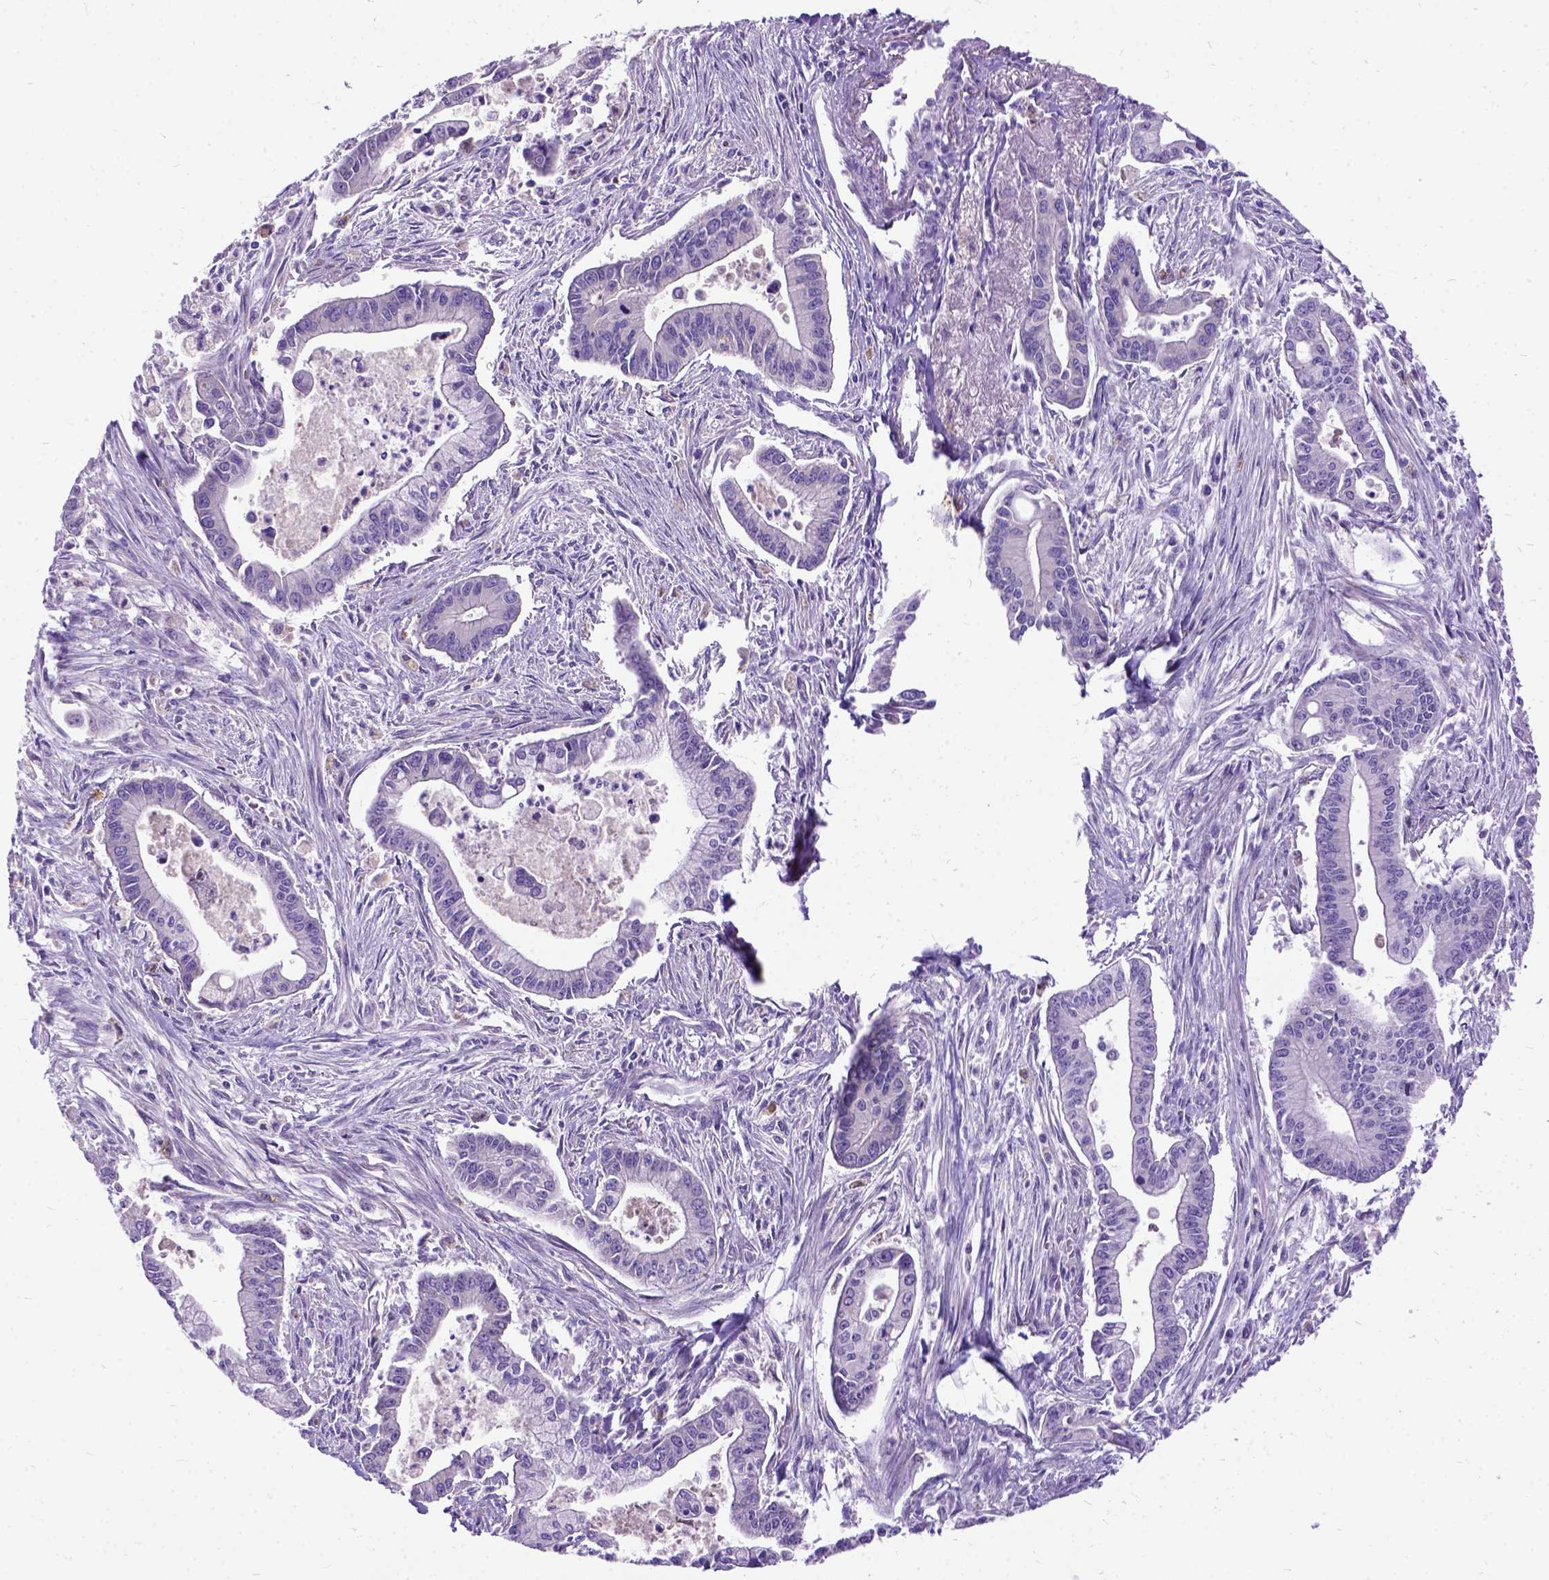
{"staining": {"intensity": "negative", "quantity": "none", "location": "none"}, "tissue": "pancreatic cancer", "cell_type": "Tumor cells", "image_type": "cancer", "snomed": [{"axis": "morphology", "description": "Adenocarcinoma, NOS"}, {"axis": "topography", "description": "Pancreas"}], "caption": "The immunohistochemistry micrograph has no significant staining in tumor cells of pancreatic adenocarcinoma tissue.", "gene": "CFAP54", "patient": {"sex": "female", "age": 65}}